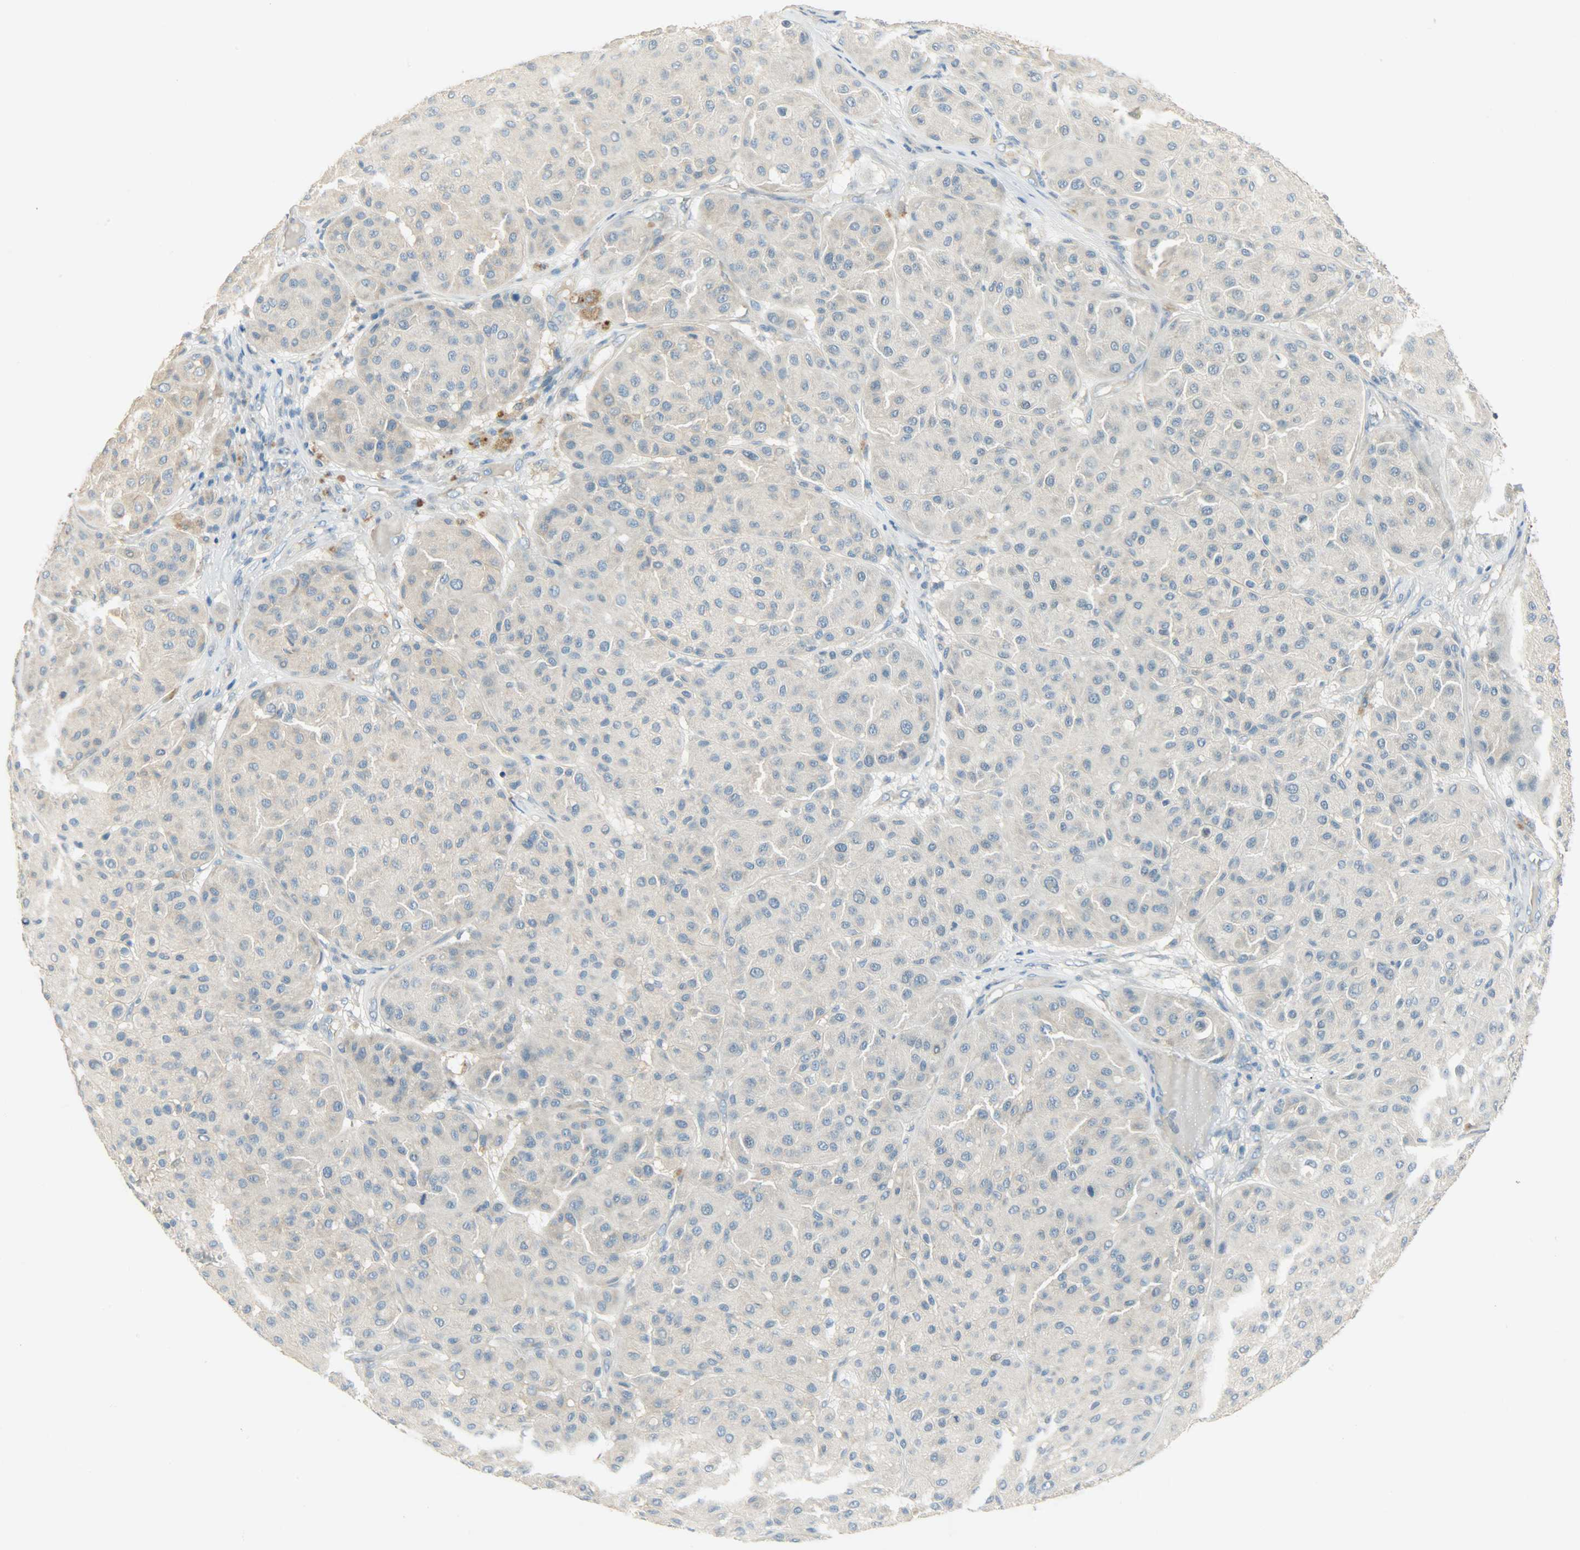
{"staining": {"intensity": "weak", "quantity": "25%-75%", "location": "cytoplasmic/membranous"}, "tissue": "melanoma", "cell_type": "Tumor cells", "image_type": "cancer", "snomed": [{"axis": "morphology", "description": "Normal tissue, NOS"}, {"axis": "morphology", "description": "Malignant melanoma, Metastatic site"}, {"axis": "topography", "description": "Skin"}], "caption": "Tumor cells reveal low levels of weak cytoplasmic/membranous expression in approximately 25%-75% of cells in human malignant melanoma (metastatic site).", "gene": "DSG2", "patient": {"sex": "male", "age": 41}}